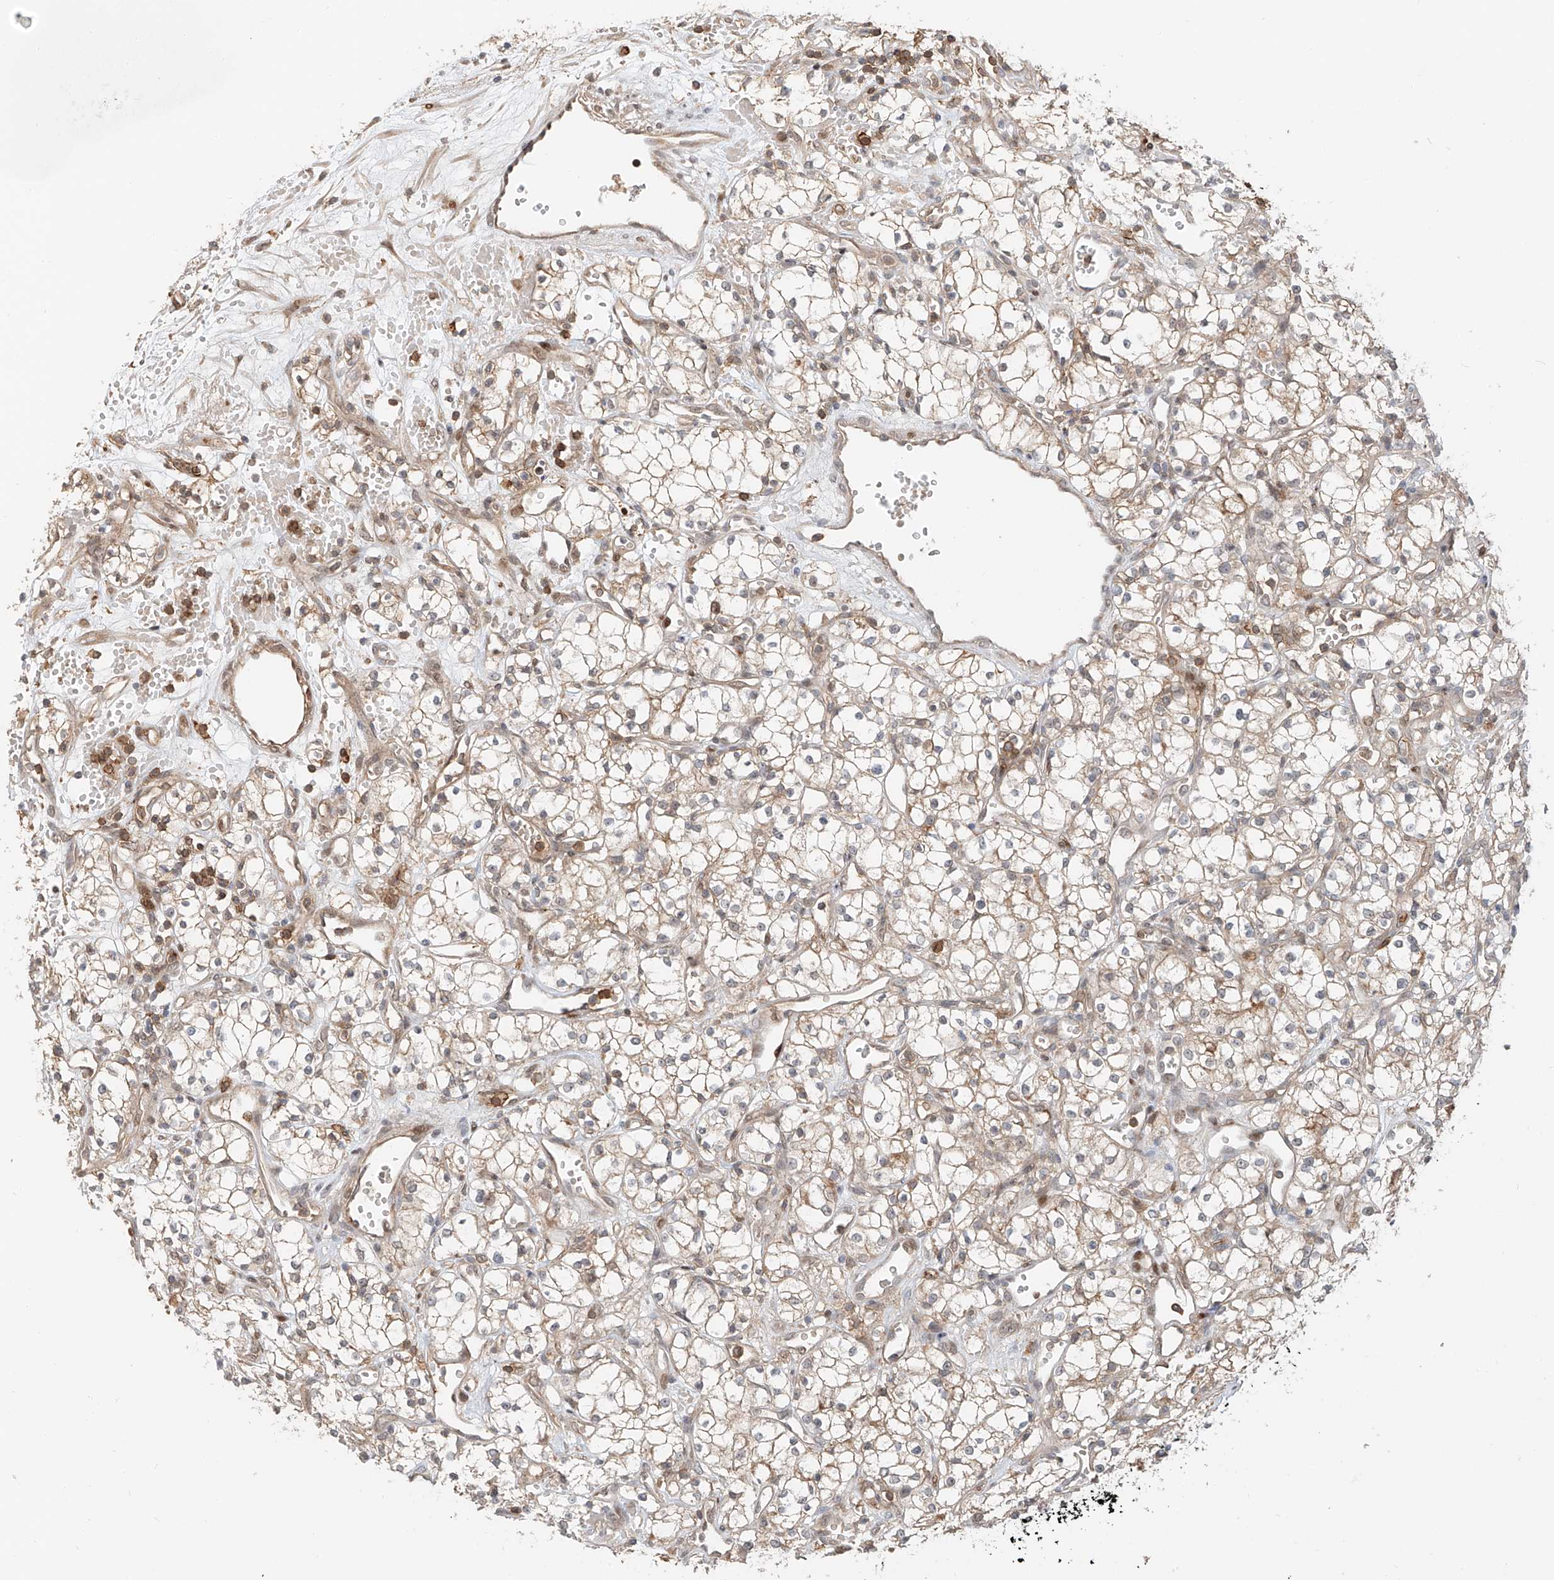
{"staining": {"intensity": "weak", "quantity": "25%-75%", "location": "cytoplasmic/membranous"}, "tissue": "renal cancer", "cell_type": "Tumor cells", "image_type": "cancer", "snomed": [{"axis": "morphology", "description": "Adenocarcinoma, NOS"}, {"axis": "topography", "description": "Kidney"}], "caption": "Protein expression analysis of renal adenocarcinoma displays weak cytoplasmic/membranous staining in approximately 25%-75% of tumor cells.", "gene": "CEP162", "patient": {"sex": "male", "age": 59}}